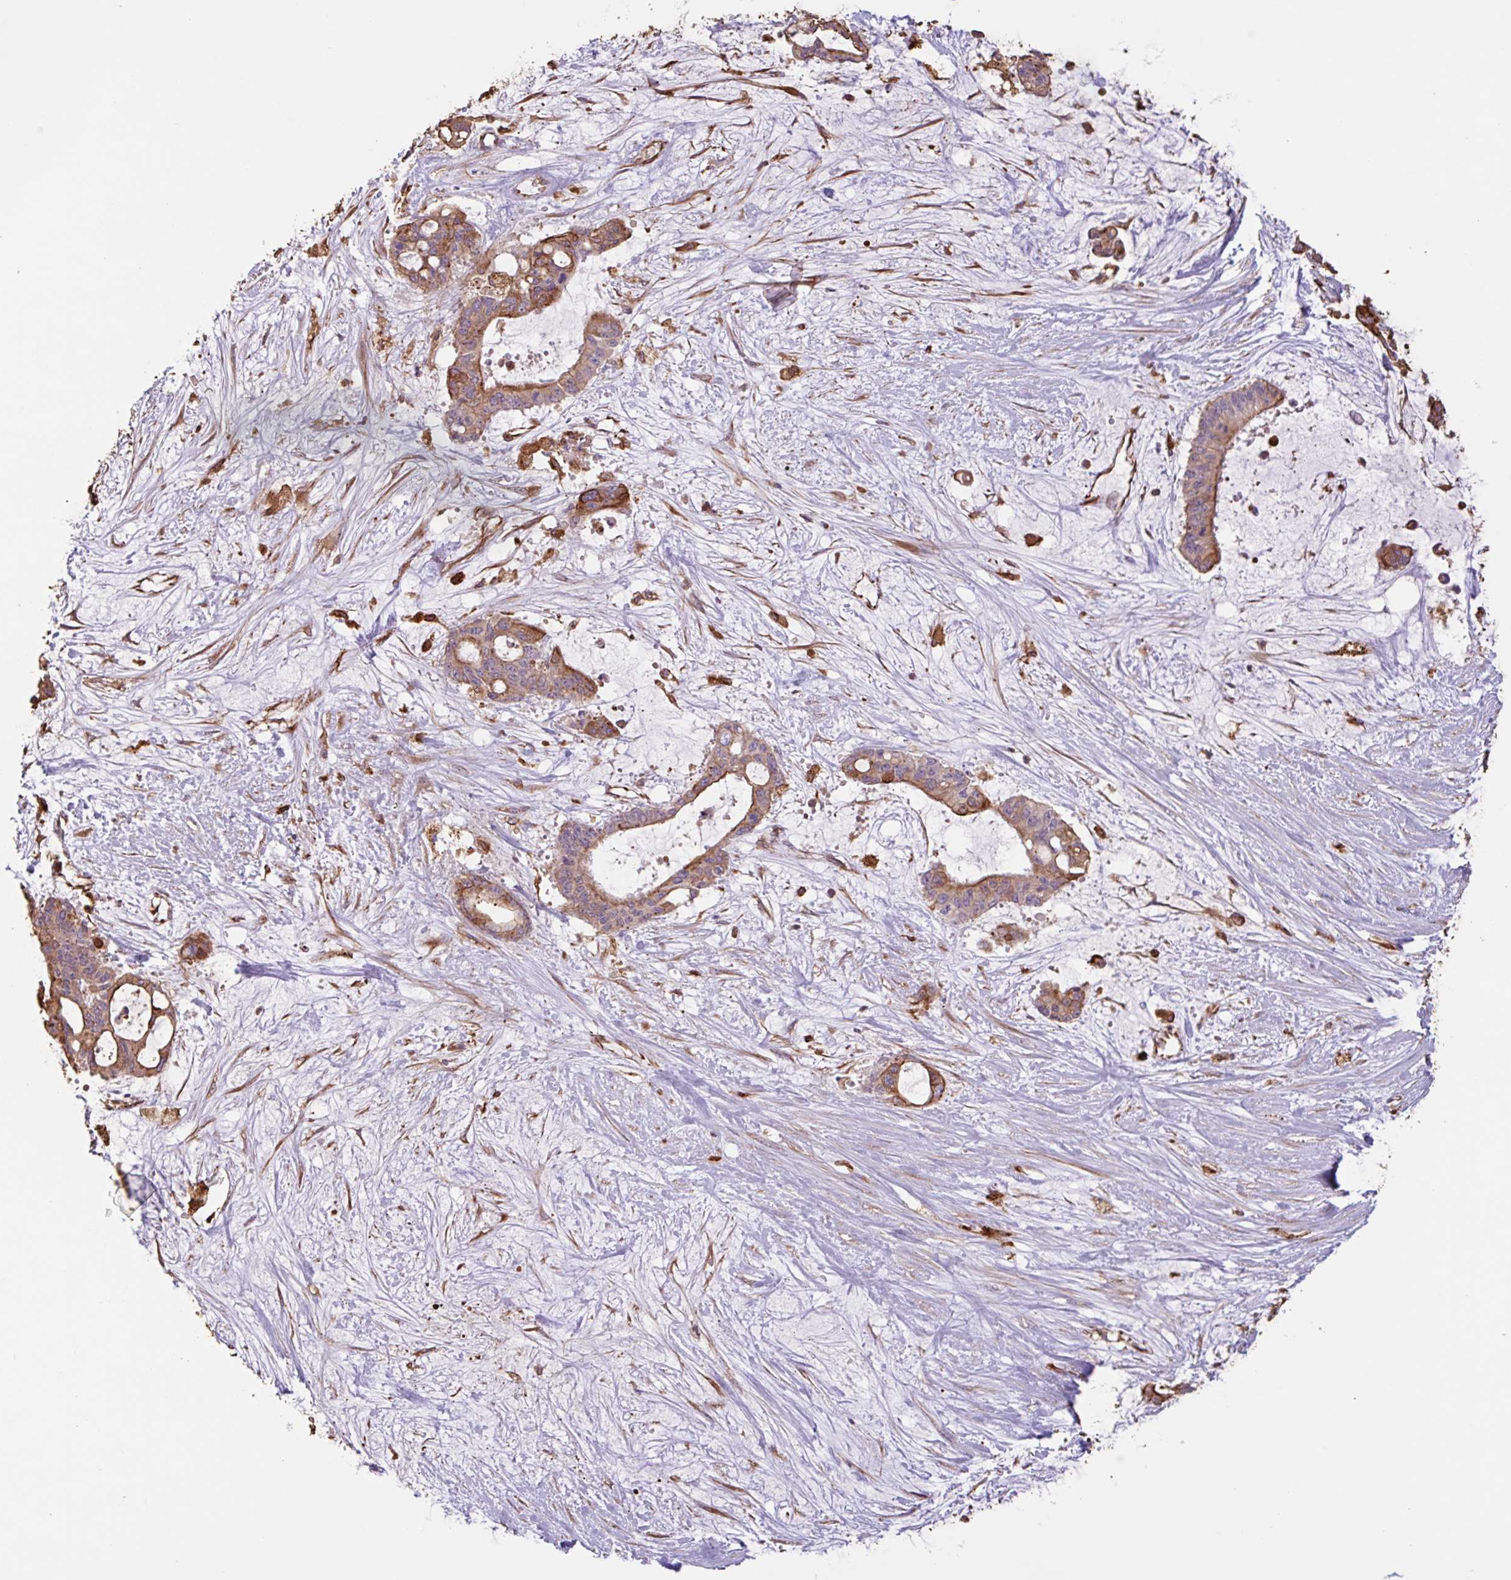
{"staining": {"intensity": "moderate", "quantity": ">75%", "location": "cytoplasmic/membranous"}, "tissue": "liver cancer", "cell_type": "Tumor cells", "image_type": "cancer", "snomed": [{"axis": "morphology", "description": "Normal tissue, NOS"}, {"axis": "morphology", "description": "Cholangiocarcinoma"}, {"axis": "topography", "description": "Liver"}, {"axis": "topography", "description": "Peripheral nerve tissue"}], "caption": "Moderate cytoplasmic/membranous positivity for a protein is appreciated in about >75% of tumor cells of cholangiocarcinoma (liver) using immunohistochemistry.", "gene": "ZNF790", "patient": {"sex": "female", "age": 73}}